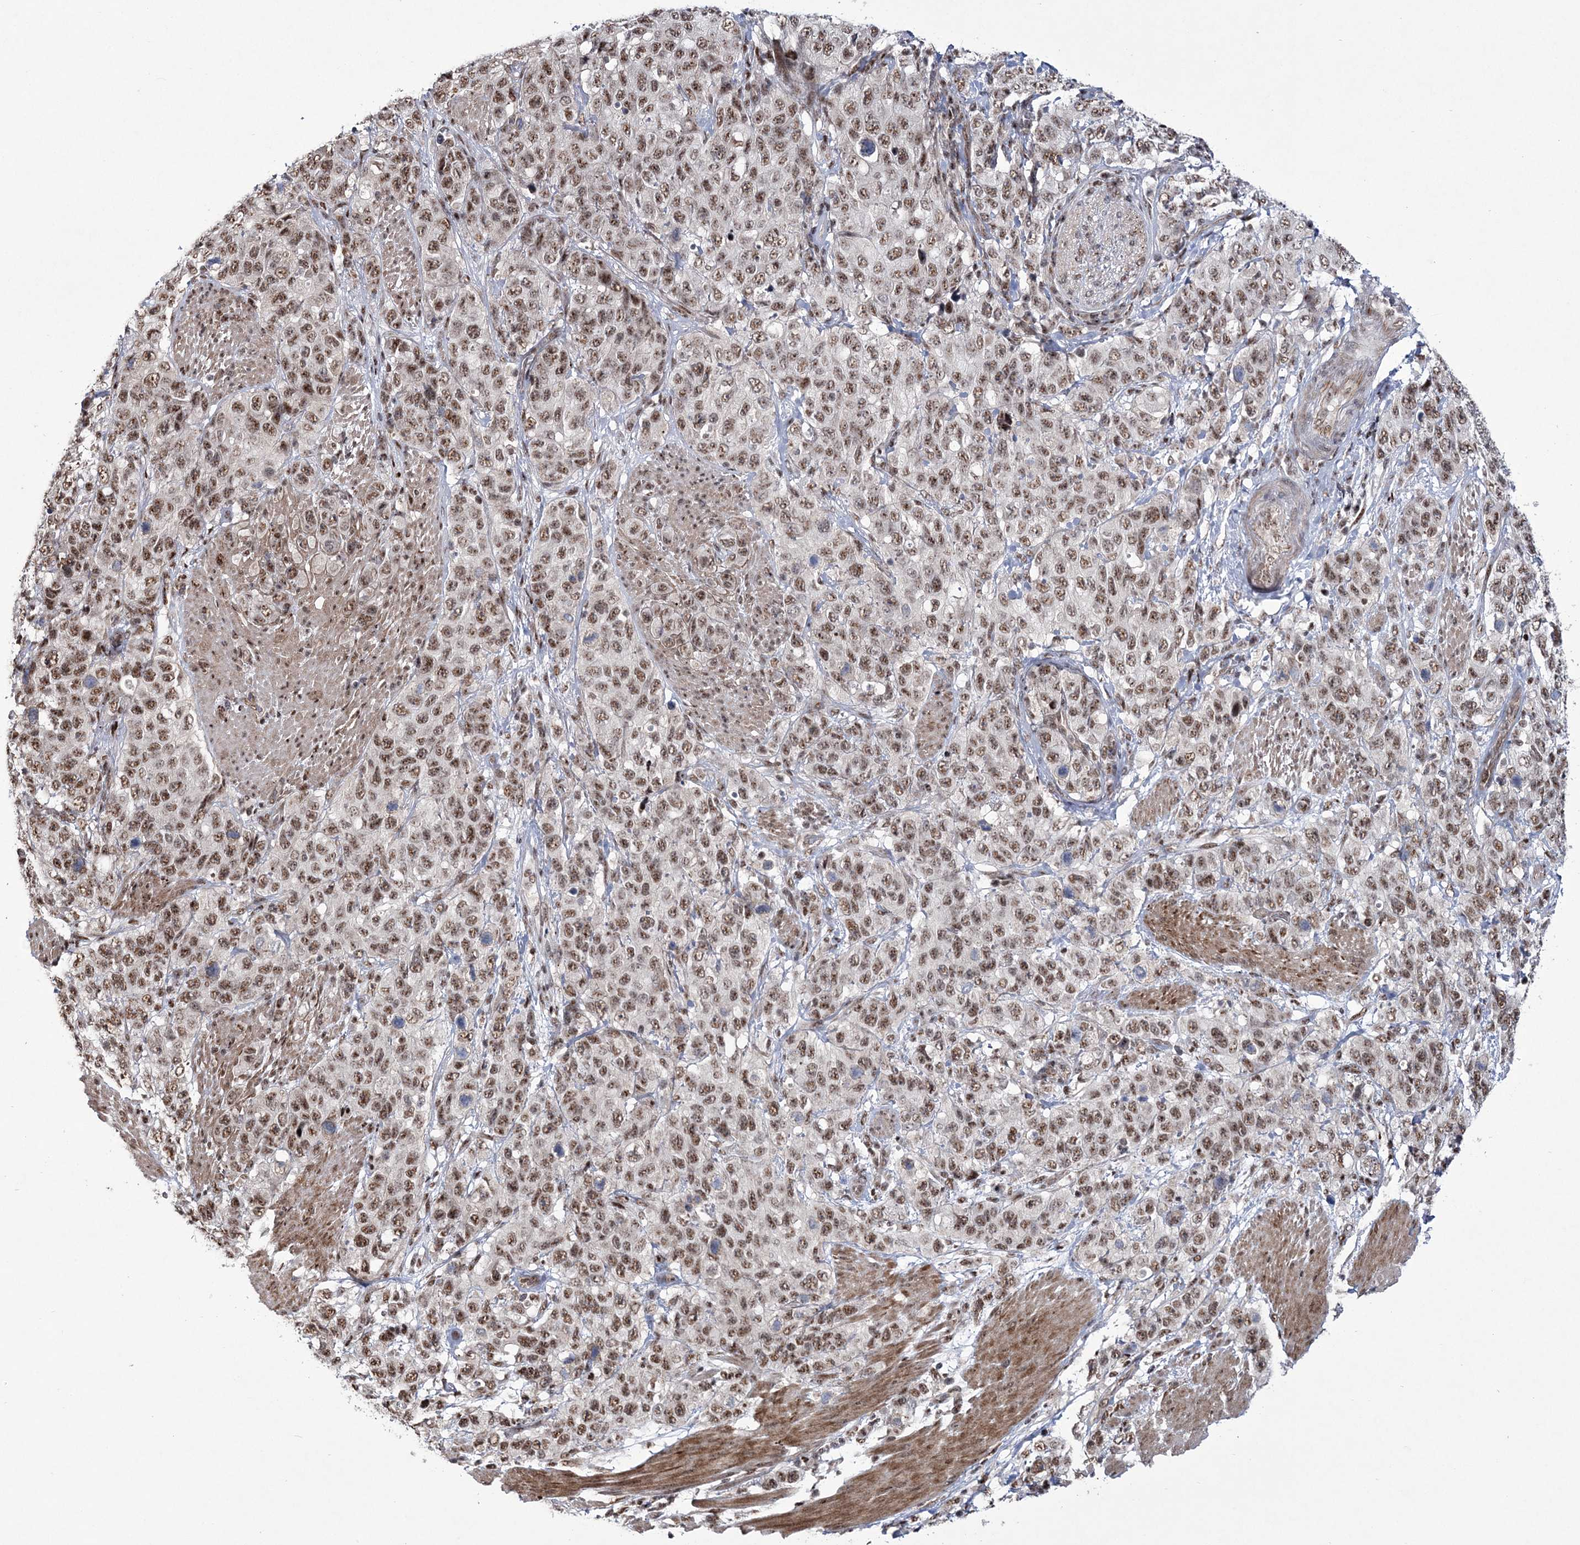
{"staining": {"intensity": "moderate", "quantity": ">75%", "location": "nuclear"}, "tissue": "stomach cancer", "cell_type": "Tumor cells", "image_type": "cancer", "snomed": [{"axis": "morphology", "description": "Adenocarcinoma, NOS"}, {"axis": "topography", "description": "Stomach"}], "caption": "A brown stain shows moderate nuclear expression of a protein in stomach adenocarcinoma tumor cells.", "gene": "TATDN2", "patient": {"sex": "male", "age": 48}}